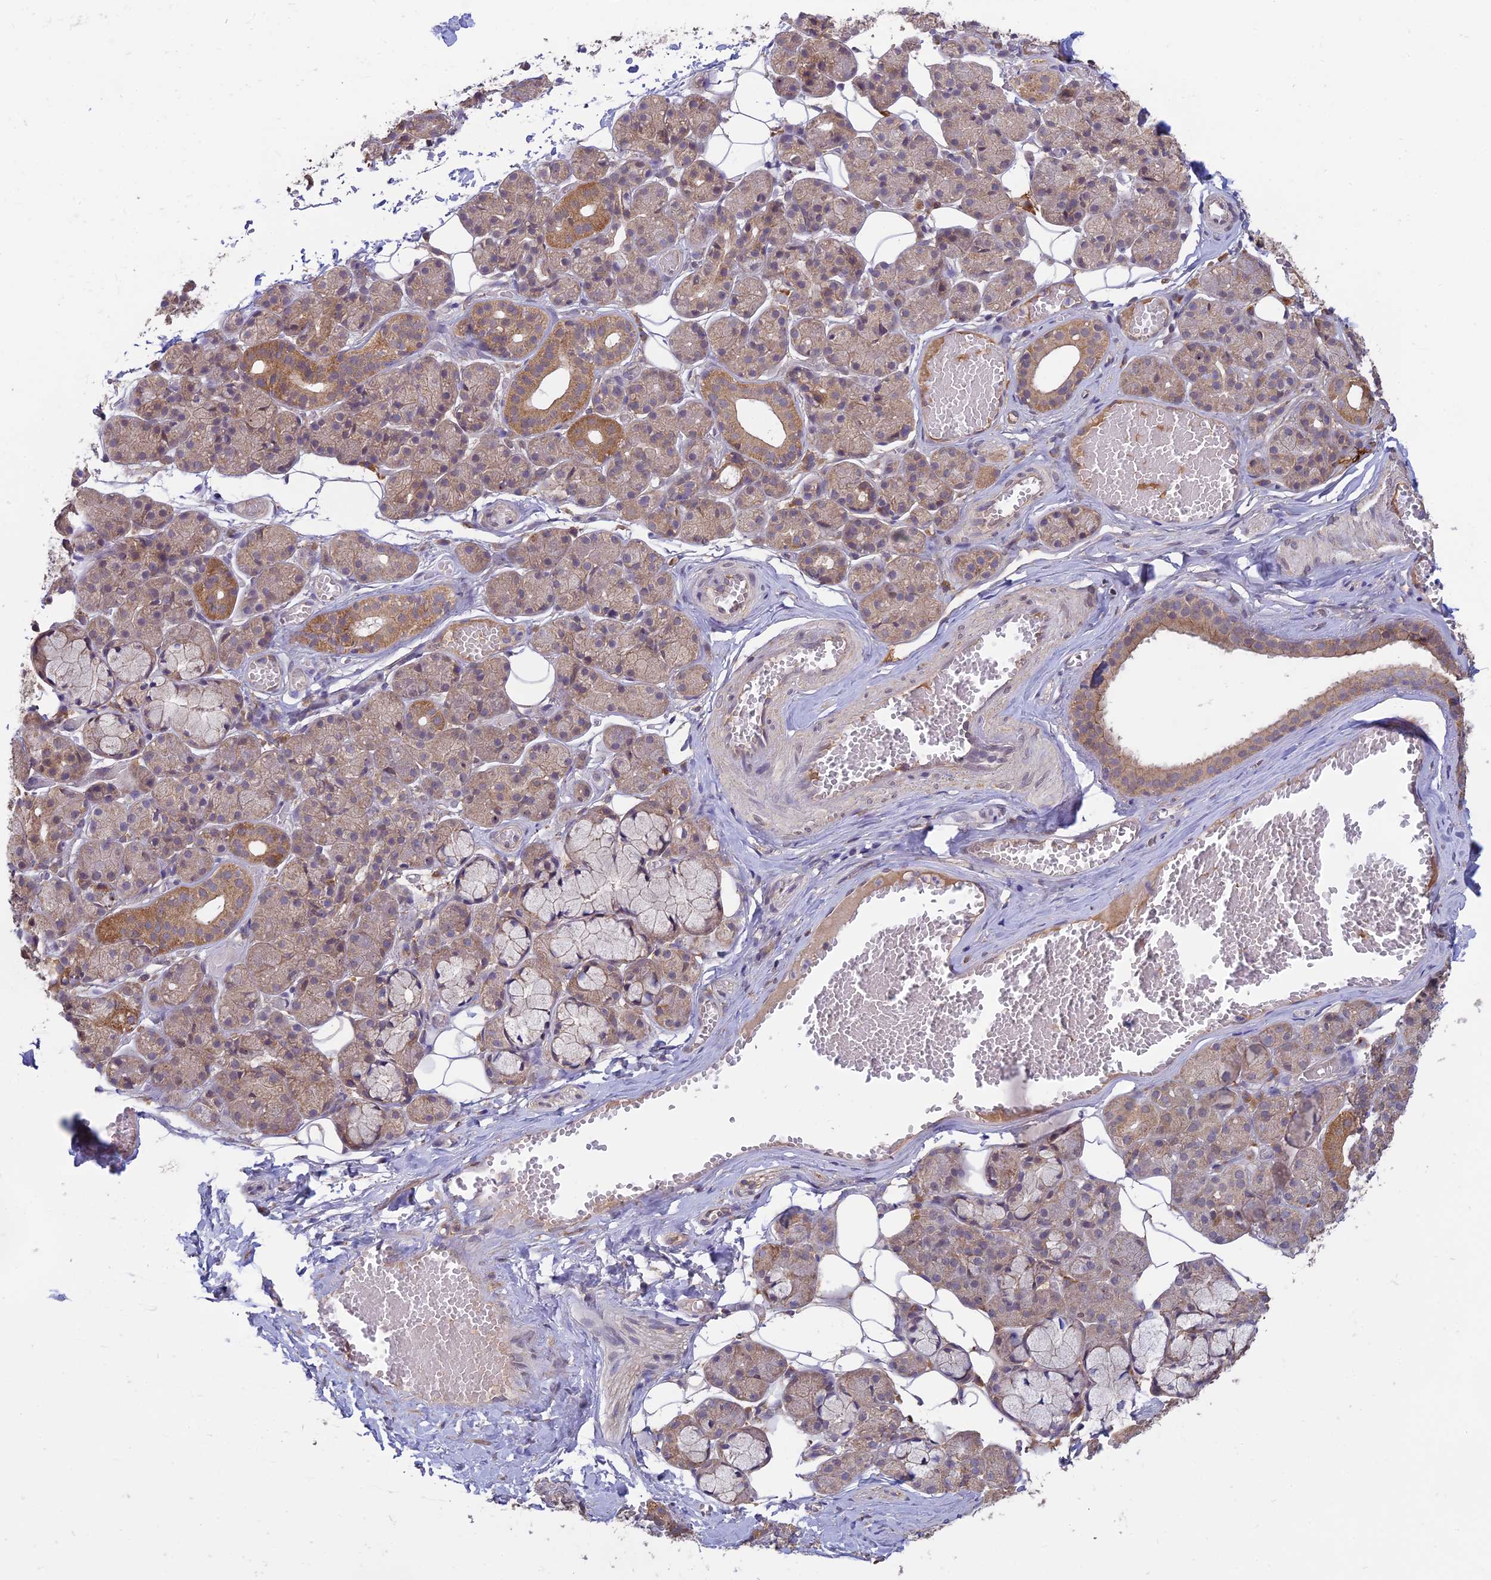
{"staining": {"intensity": "moderate", "quantity": "25%-75%", "location": "cytoplasmic/membranous"}, "tissue": "salivary gland", "cell_type": "Glandular cells", "image_type": "normal", "snomed": [{"axis": "morphology", "description": "Normal tissue, NOS"}, {"axis": "topography", "description": "Salivary gland"}], "caption": "This photomicrograph displays IHC staining of normal human salivary gland, with medium moderate cytoplasmic/membranous staining in about 25%-75% of glandular cells.", "gene": "MRNIP", "patient": {"sex": "male", "age": 63}}